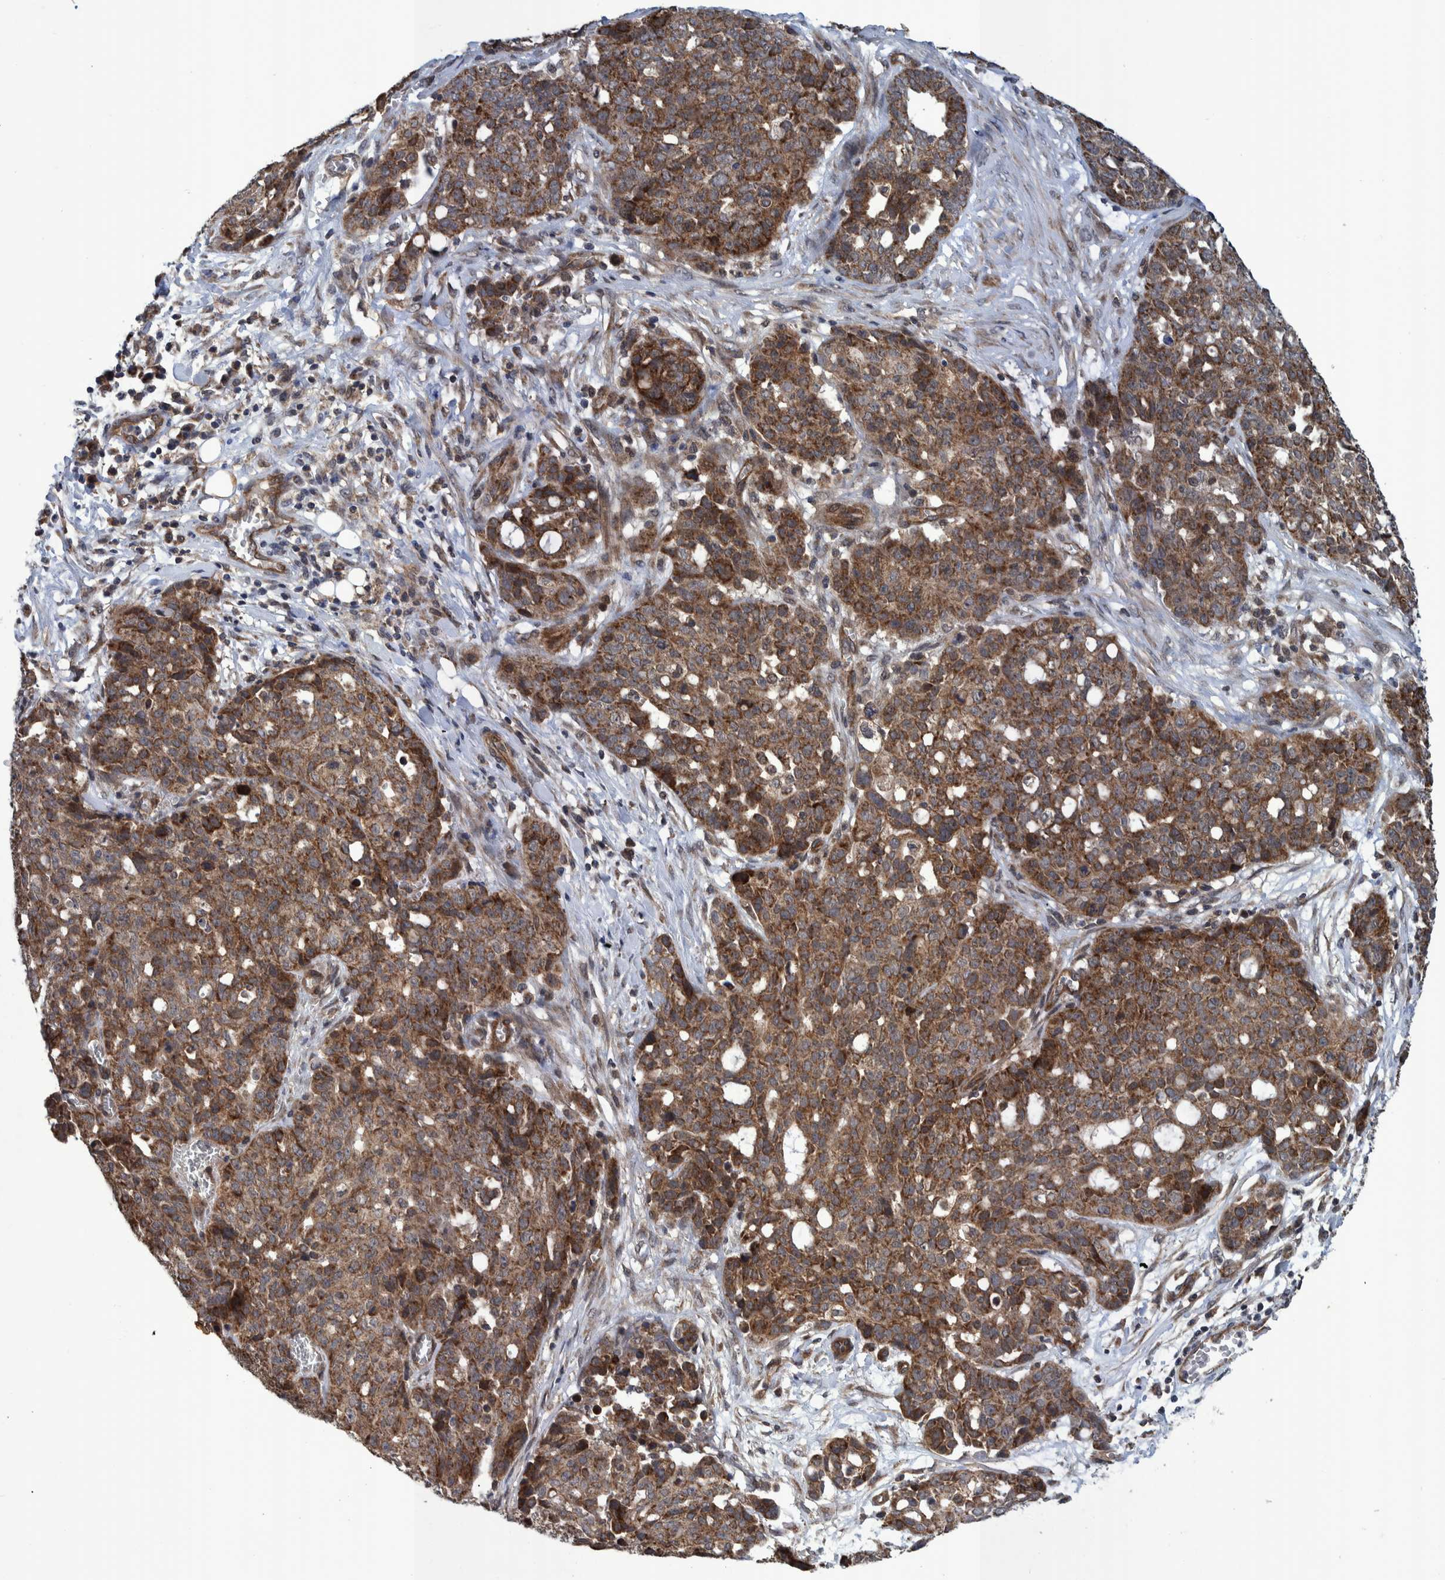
{"staining": {"intensity": "moderate", "quantity": ">75%", "location": "cytoplasmic/membranous"}, "tissue": "ovarian cancer", "cell_type": "Tumor cells", "image_type": "cancer", "snomed": [{"axis": "morphology", "description": "Cystadenocarcinoma, serous, NOS"}, {"axis": "topography", "description": "Soft tissue"}, {"axis": "topography", "description": "Ovary"}], "caption": "Immunohistochemical staining of human ovarian serous cystadenocarcinoma displays moderate cytoplasmic/membranous protein expression in approximately >75% of tumor cells.", "gene": "MRPS7", "patient": {"sex": "female", "age": 57}}